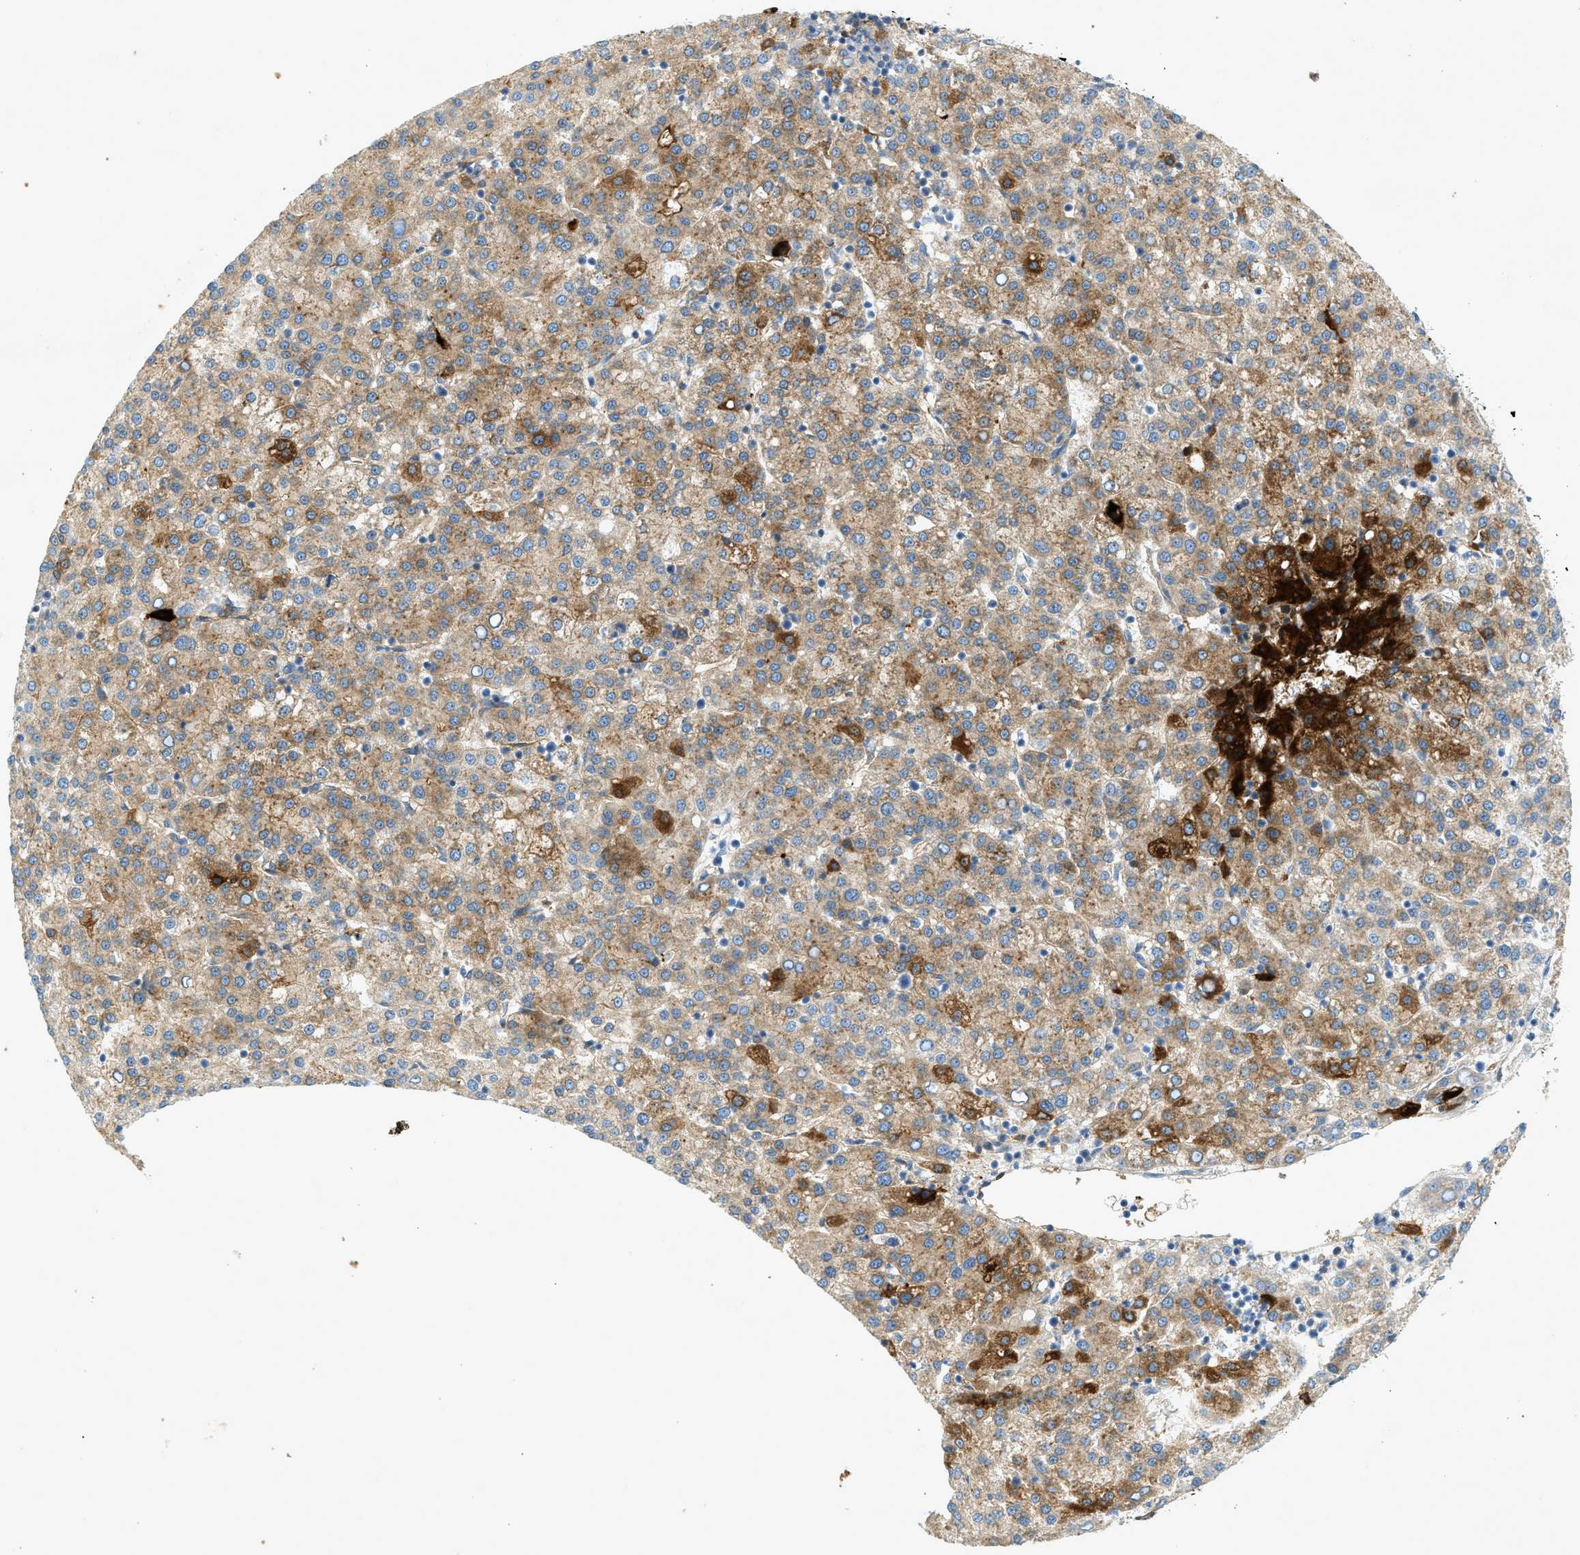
{"staining": {"intensity": "moderate", "quantity": ">75%", "location": "cytoplasmic/membranous"}, "tissue": "liver cancer", "cell_type": "Tumor cells", "image_type": "cancer", "snomed": [{"axis": "morphology", "description": "Carcinoma, Hepatocellular, NOS"}, {"axis": "topography", "description": "Liver"}], "caption": "Liver cancer tissue demonstrates moderate cytoplasmic/membranous staining in approximately >75% of tumor cells, visualized by immunohistochemistry. Ihc stains the protein in brown and the nuclei are stained blue.", "gene": "F2", "patient": {"sex": "female", "age": 58}}